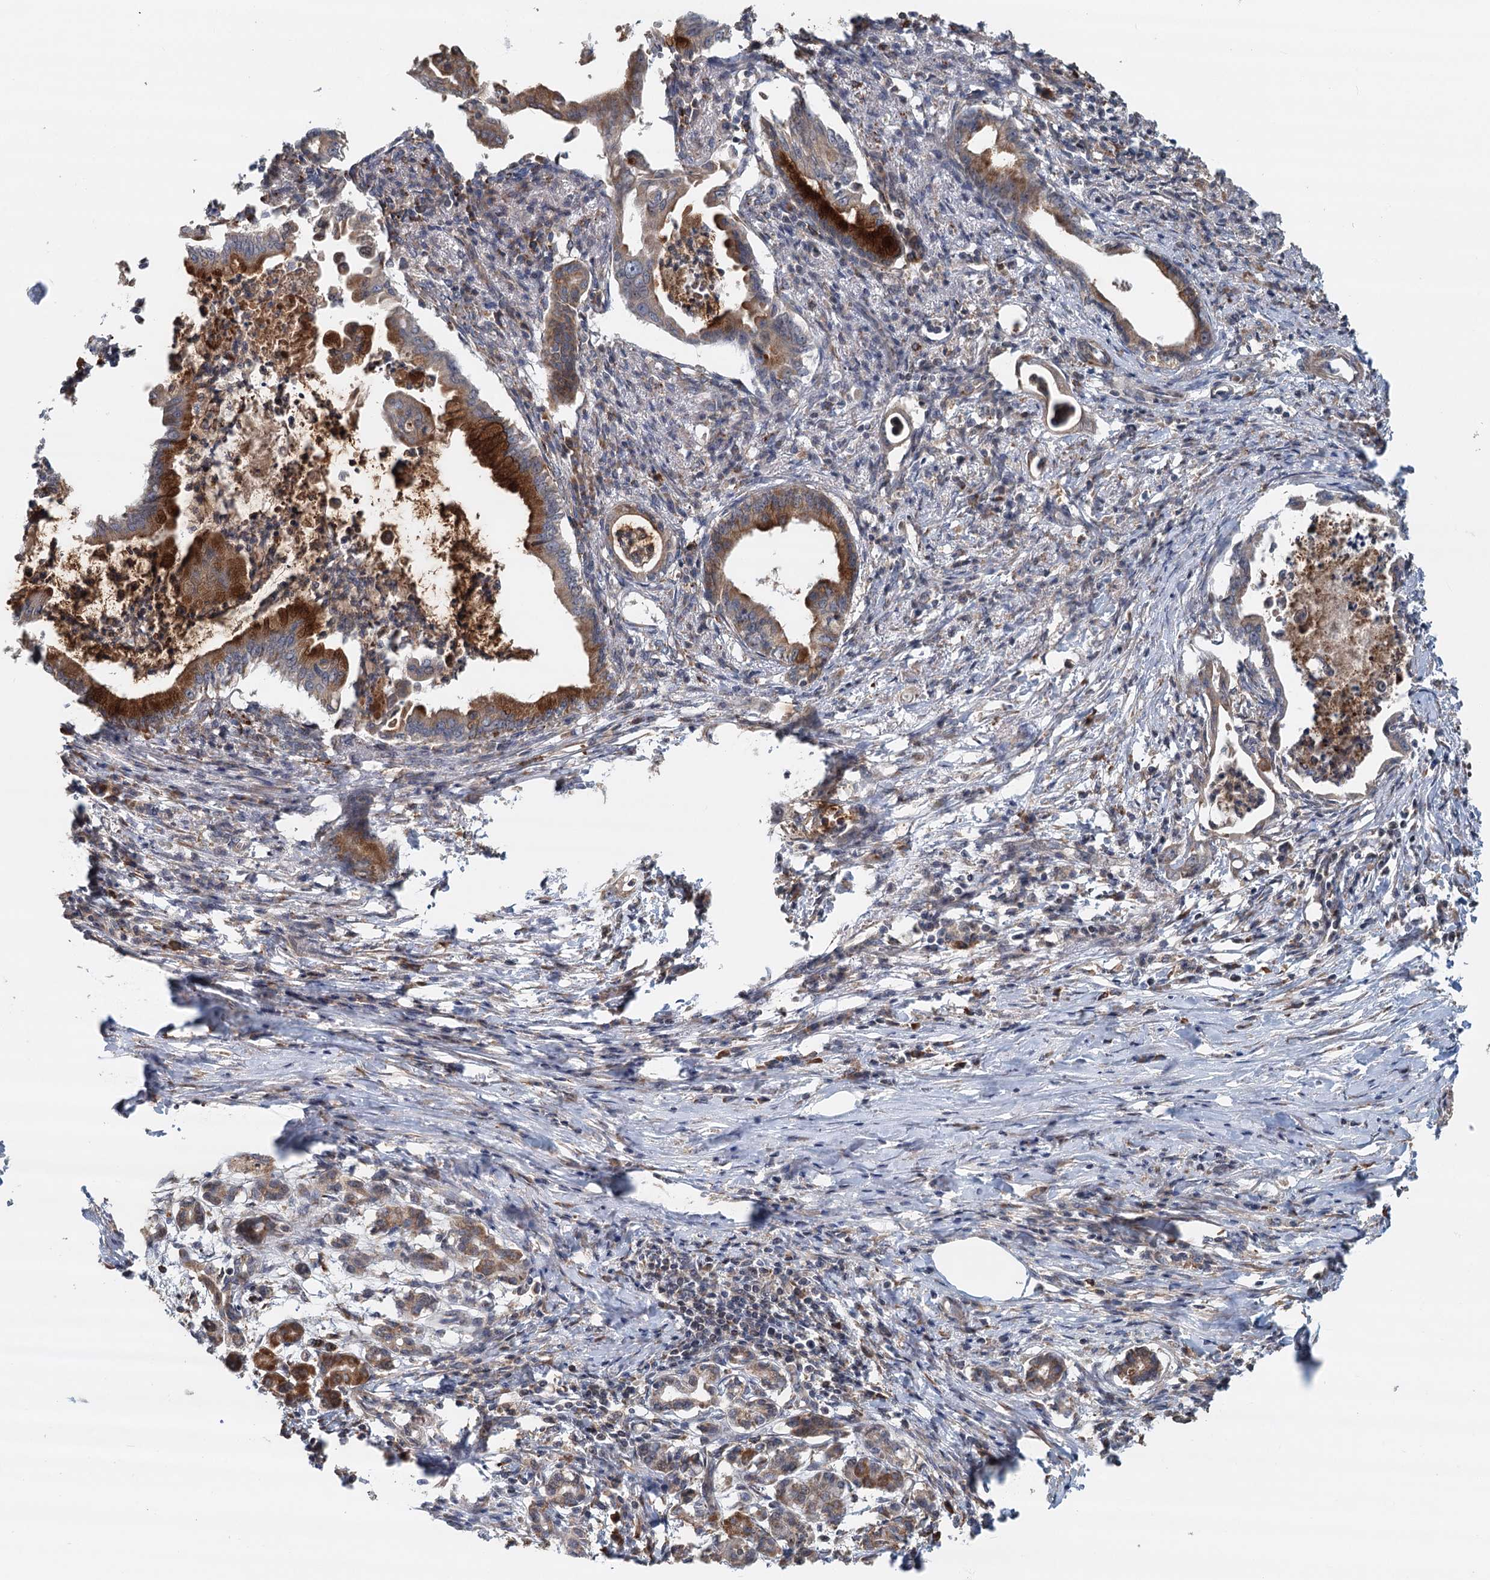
{"staining": {"intensity": "strong", "quantity": "25%-75%", "location": "cytoplasmic/membranous"}, "tissue": "pancreatic cancer", "cell_type": "Tumor cells", "image_type": "cancer", "snomed": [{"axis": "morphology", "description": "Adenocarcinoma, NOS"}, {"axis": "topography", "description": "Pancreas"}], "caption": "Pancreatic cancer stained with IHC displays strong cytoplasmic/membranous staining in about 25%-75% of tumor cells.", "gene": "RNF111", "patient": {"sex": "female", "age": 55}}